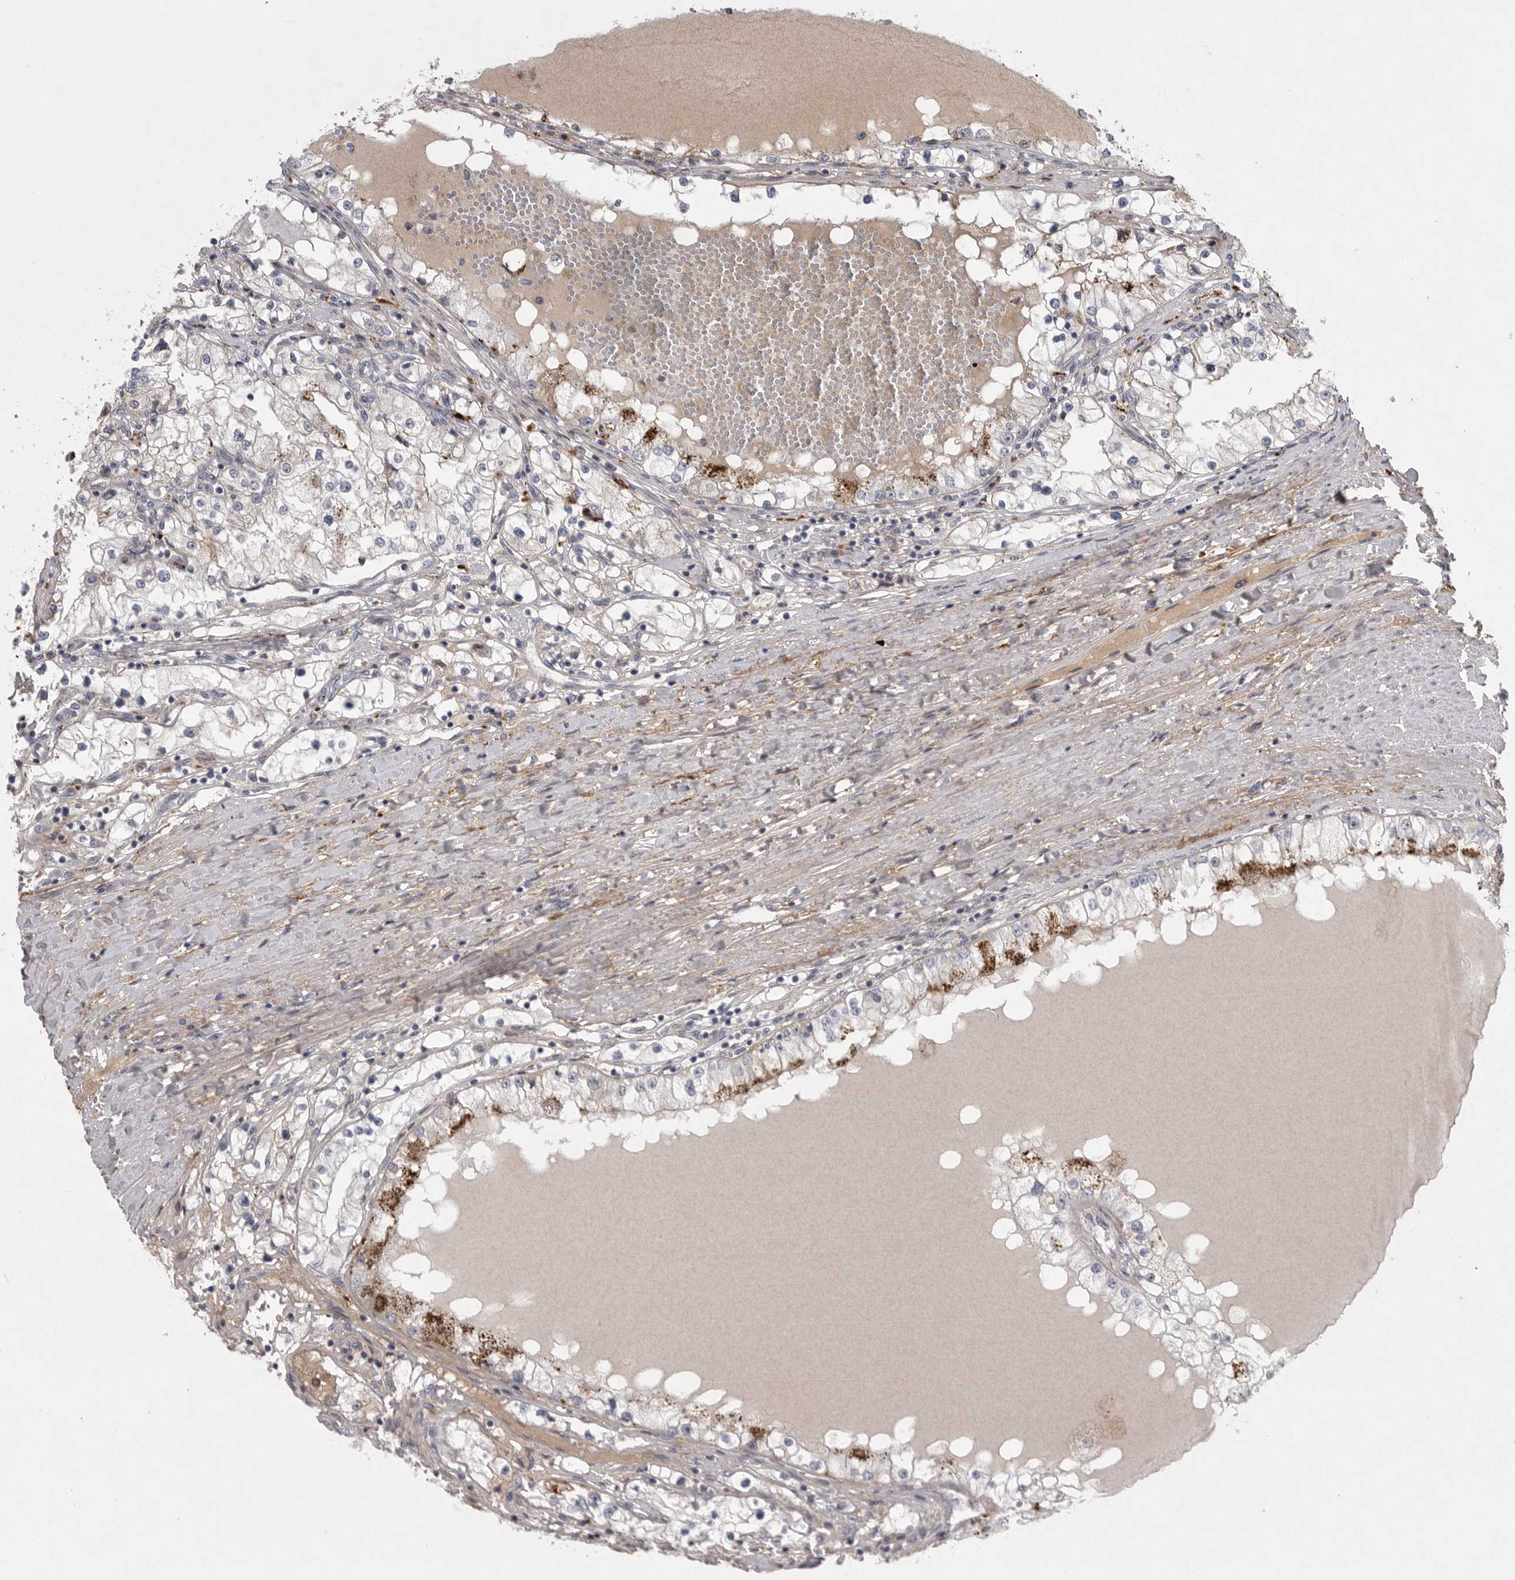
{"staining": {"intensity": "moderate", "quantity": "<25%", "location": "cytoplasmic/membranous"}, "tissue": "renal cancer", "cell_type": "Tumor cells", "image_type": "cancer", "snomed": [{"axis": "morphology", "description": "Adenocarcinoma, NOS"}, {"axis": "topography", "description": "Kidney"}], "caption": "Renal cancer was stained to show a protein in brown. There is low levels of moderate cytoplasmic/membranous expression in about <25% of tumor cells.", "gene": "CRP", "patient": {"sex": "male", "age": 68}}